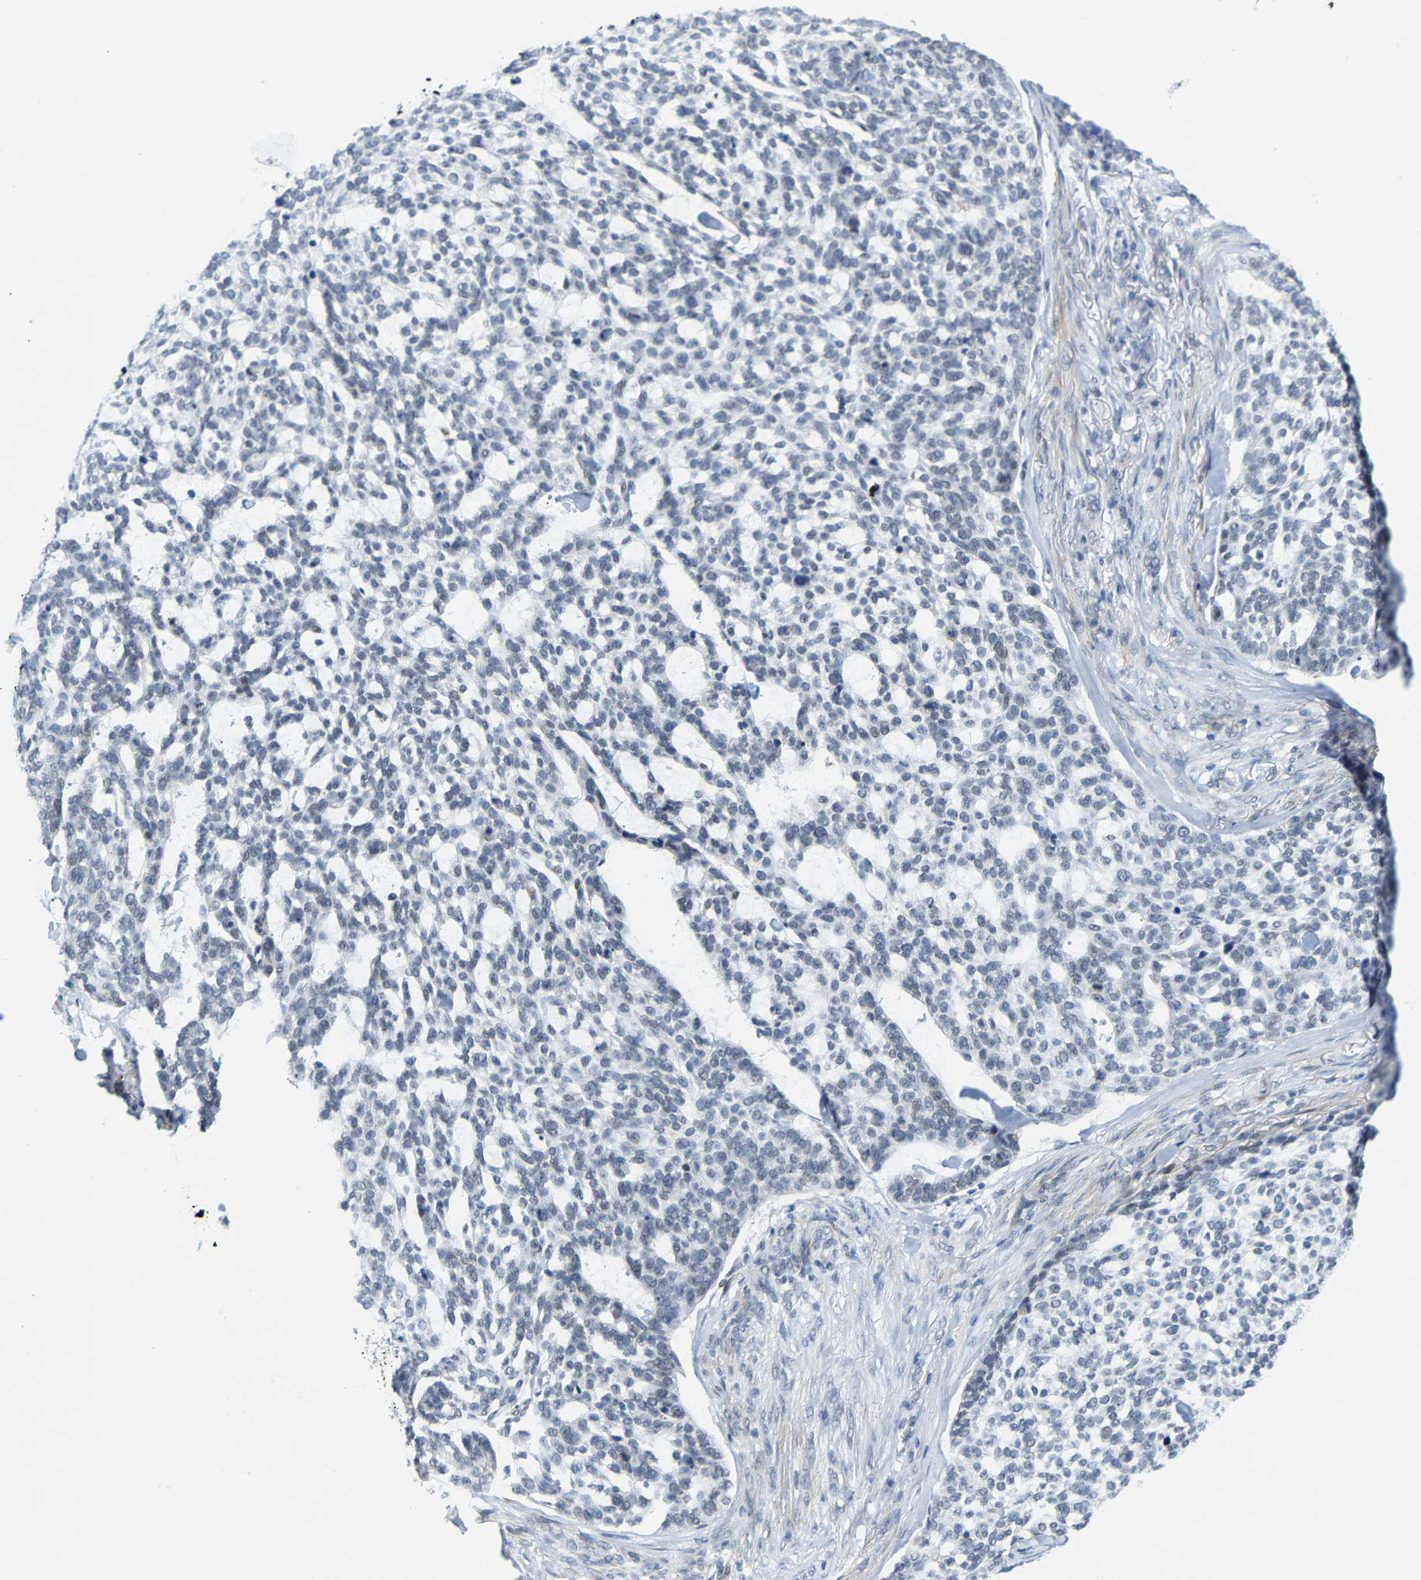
{"staining": {"intensity": "negative", "quantity": "none", "location": "none"}, "tissue": "skin cancer", "cell_type": "Tumor cells", "image_type": "cancer", "snomed": [{"axis": "morphology", "description": "Basal cell carcinoma"}, {"axis": "topography", "description": "Skin"}], "caption": "High power microscopy micrograph of an immunohistochemistry (IHC) photomicrograph of basal cell carcinoma (skin), revealing no significant positivity in tumor cells. Brightfield microscopy of immunohistochemistry (IHC) stained with DAB (brown) and hematoxylin (blue), captured at high magnification.", "gene": "FAM180A", "patient": {"sex": "female", "age": 64}}